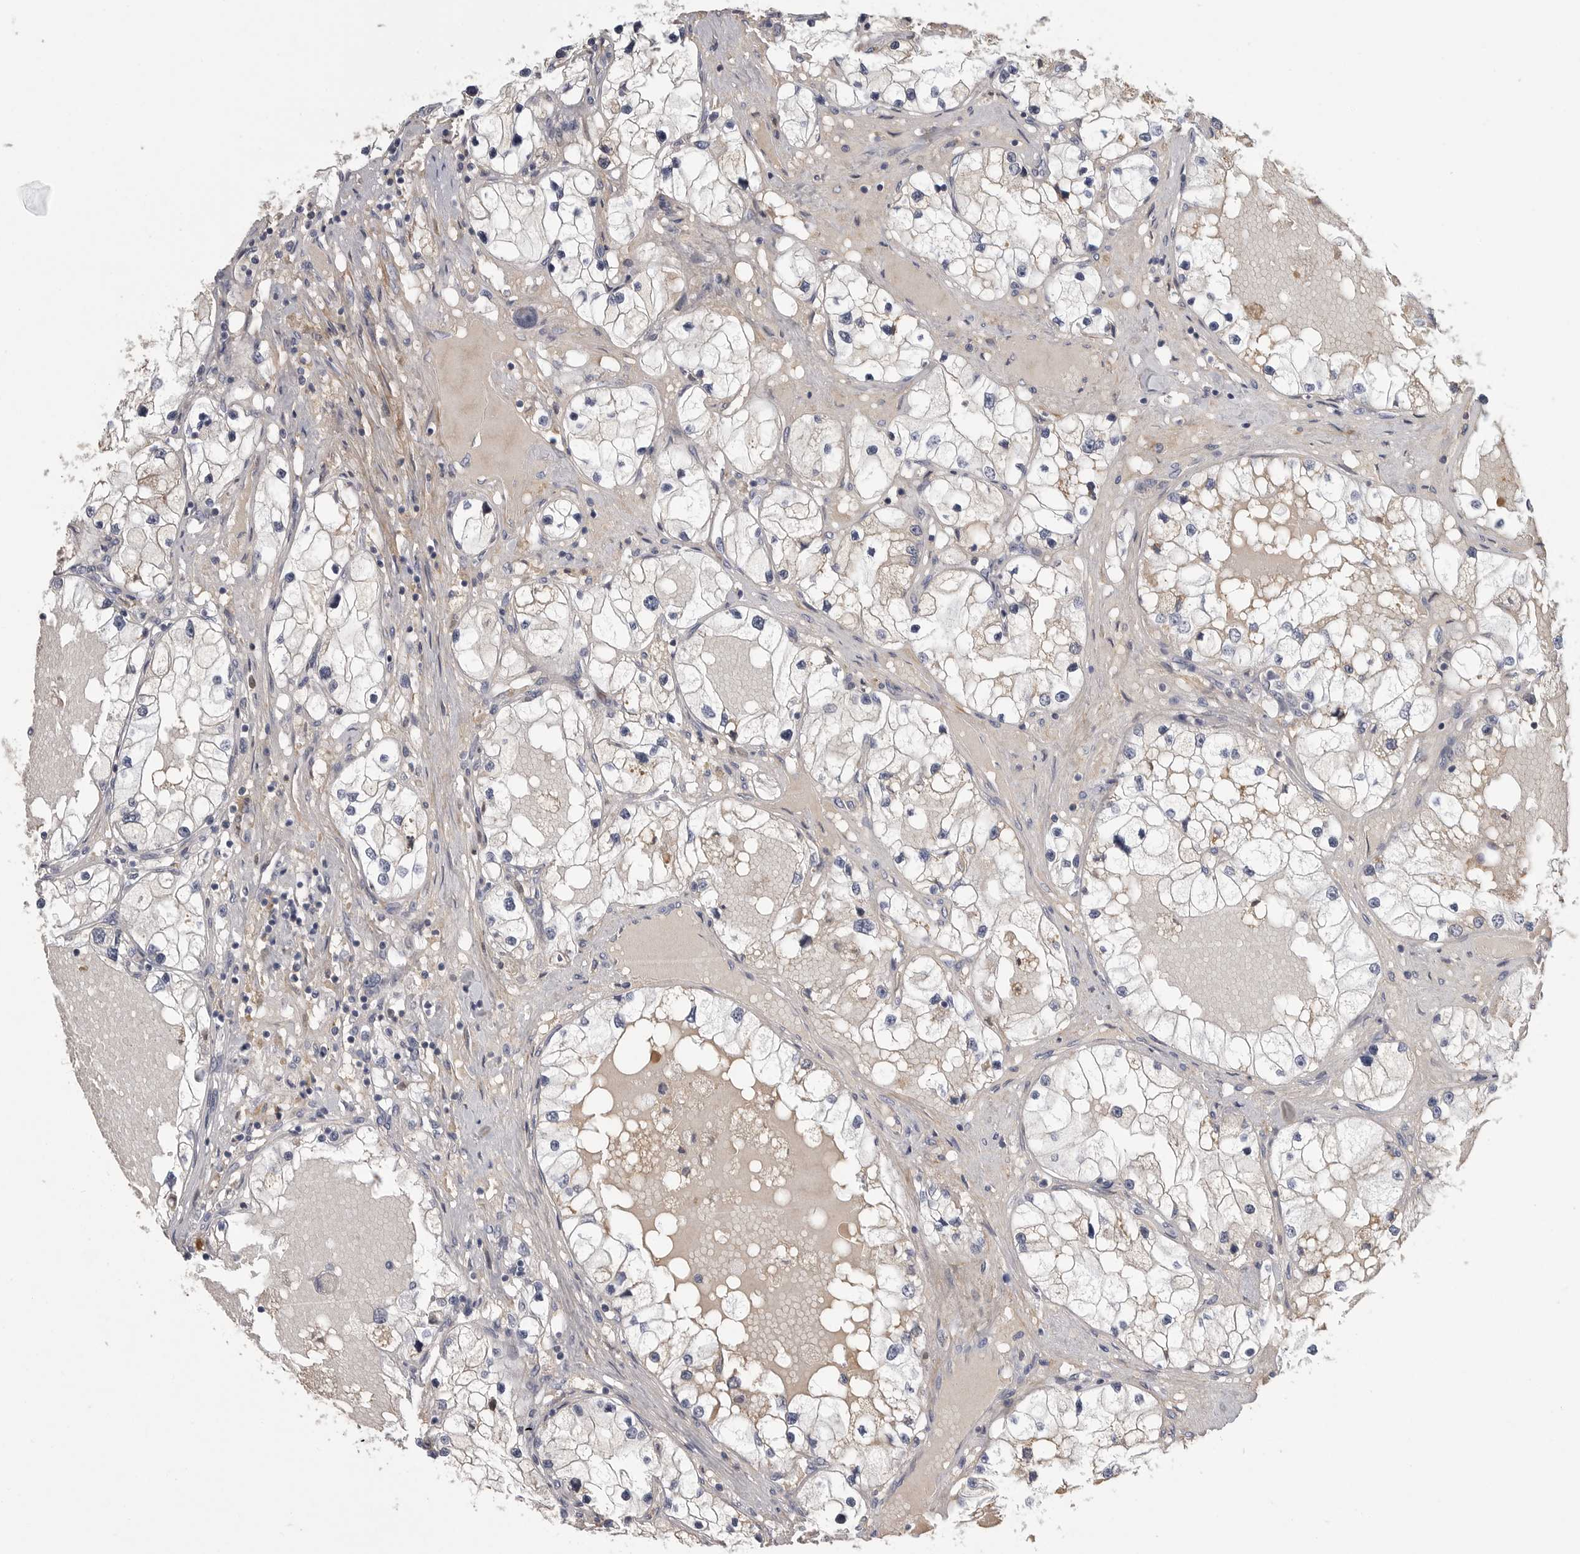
{"staining": {"intensity": "moderate", "quantity": "<25%", "location": "cytoplasmic/membranous"}, "tissue": "renal cancer", "cell_type": "Tumor cells", "image_type": "cancer", "snomed": [{"axis": "morphology", "description": "Adenocarcinoma, NOS"}, {"axis": "topography", "description": "Kidney"}], "caption": "Human renal cancer stained for a protein (brown) shows moderate cytoplasmic/membranous positive staining in approximately <25% of tumor cells.", "gene": "SDC3", "patient": {"sex": "male", "age": 68}}